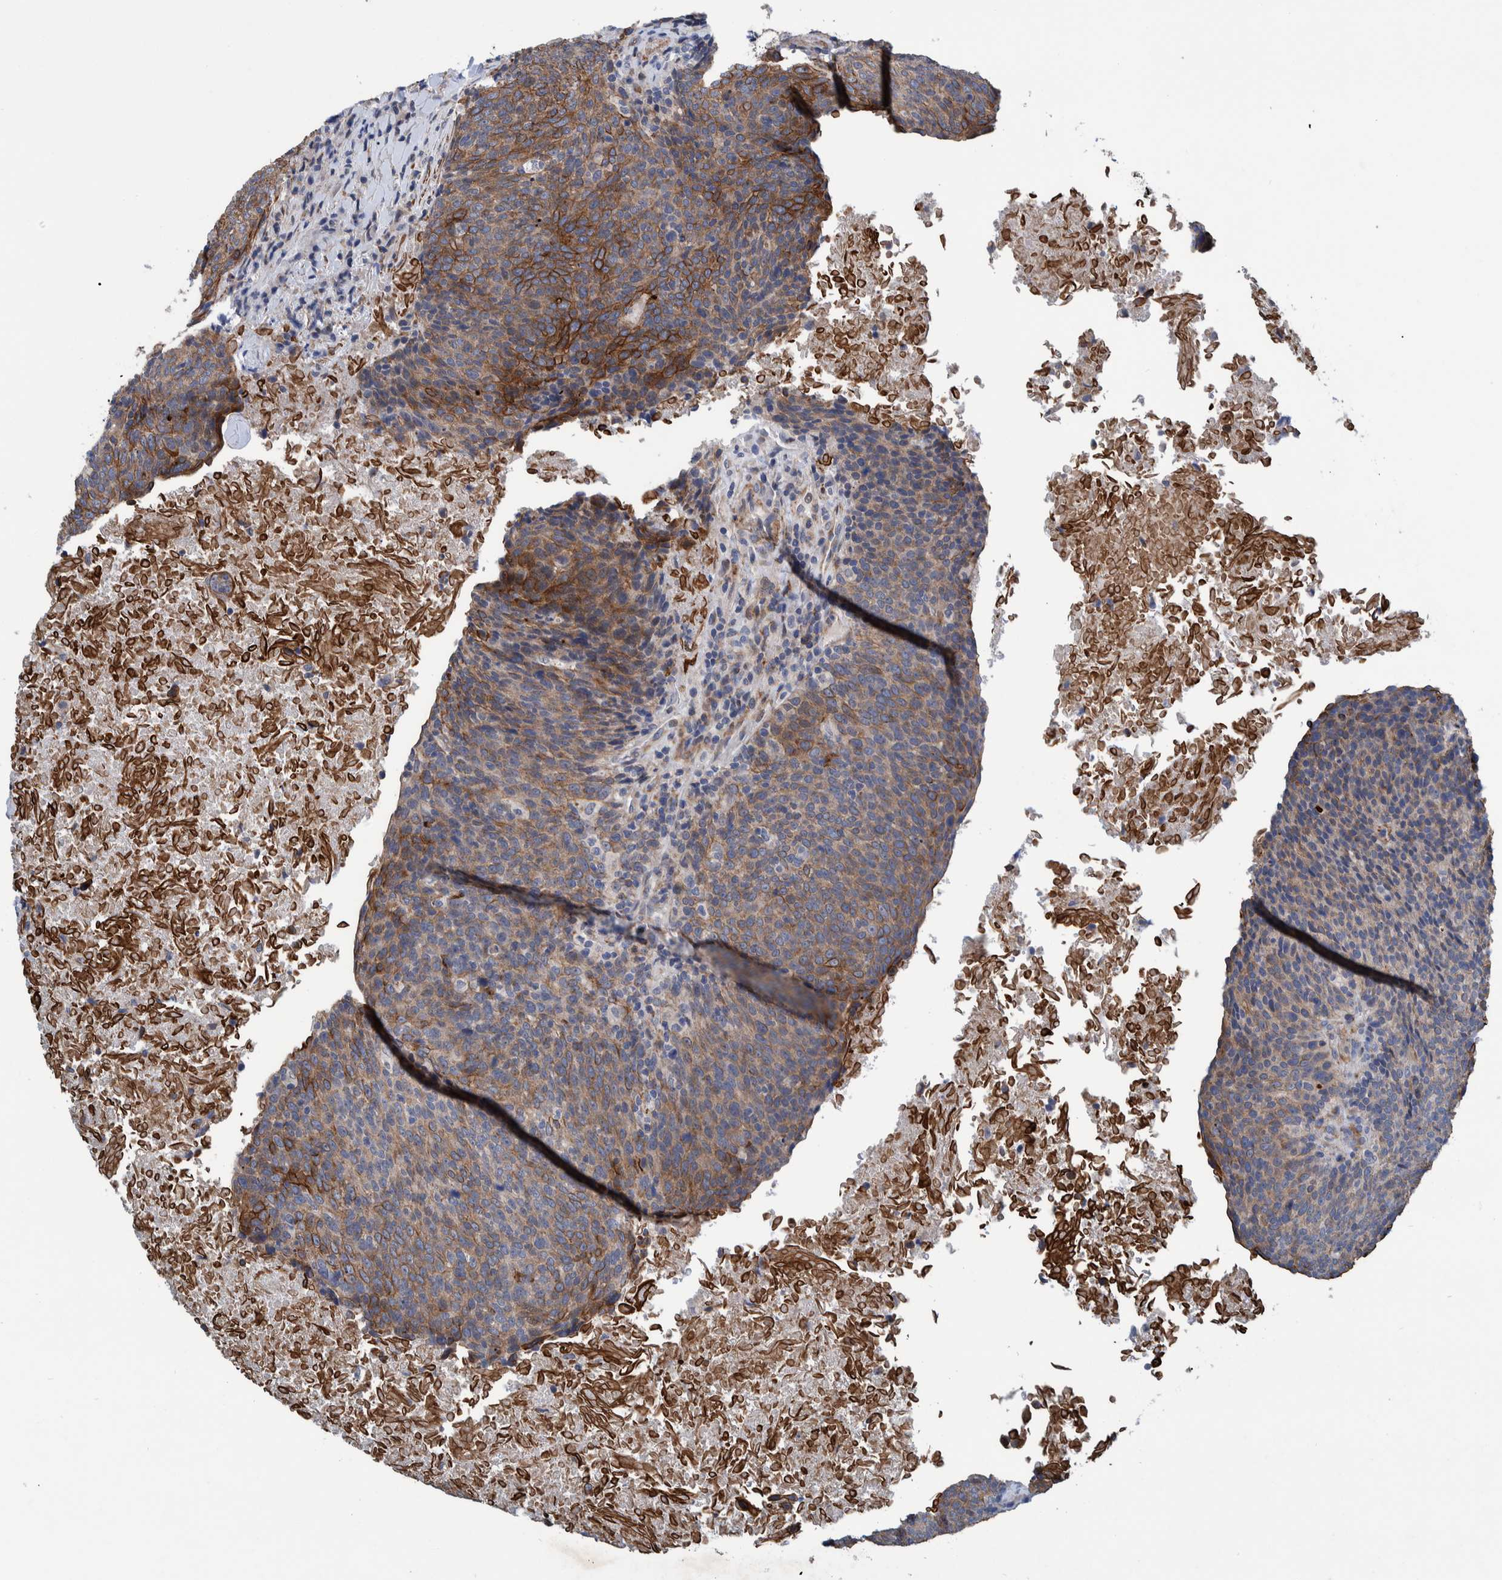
{"staining": {"intensity": "moderate", "quantity": ">75%", "location": "cytoplasmic/membranous"}, "tissue": "head and neck cancer", "cell_type": "Tumor cells", "image_type": "cancer", "snomed": [{"axis": "morphology", "description": "Squamous cell carcinoma, NOS"}, {"axis": "morphology", "description": "Squamous cell carcinoma, metastatic, NOS"}, {"axis": "topography", "description": "Lymph node"}, {"axis": "topography", "description": "Head-Neck"}], "caption": "Immunohistochemistry (DAB (3,3'-diaminobenzidine)) staining of head and neck cancer exhibits moderate cytoplasmic/membranous protein staining in approximately >75% of tumor cells.", "gene": "MKS1", "patient": {"sex": "male", "age": 62}}